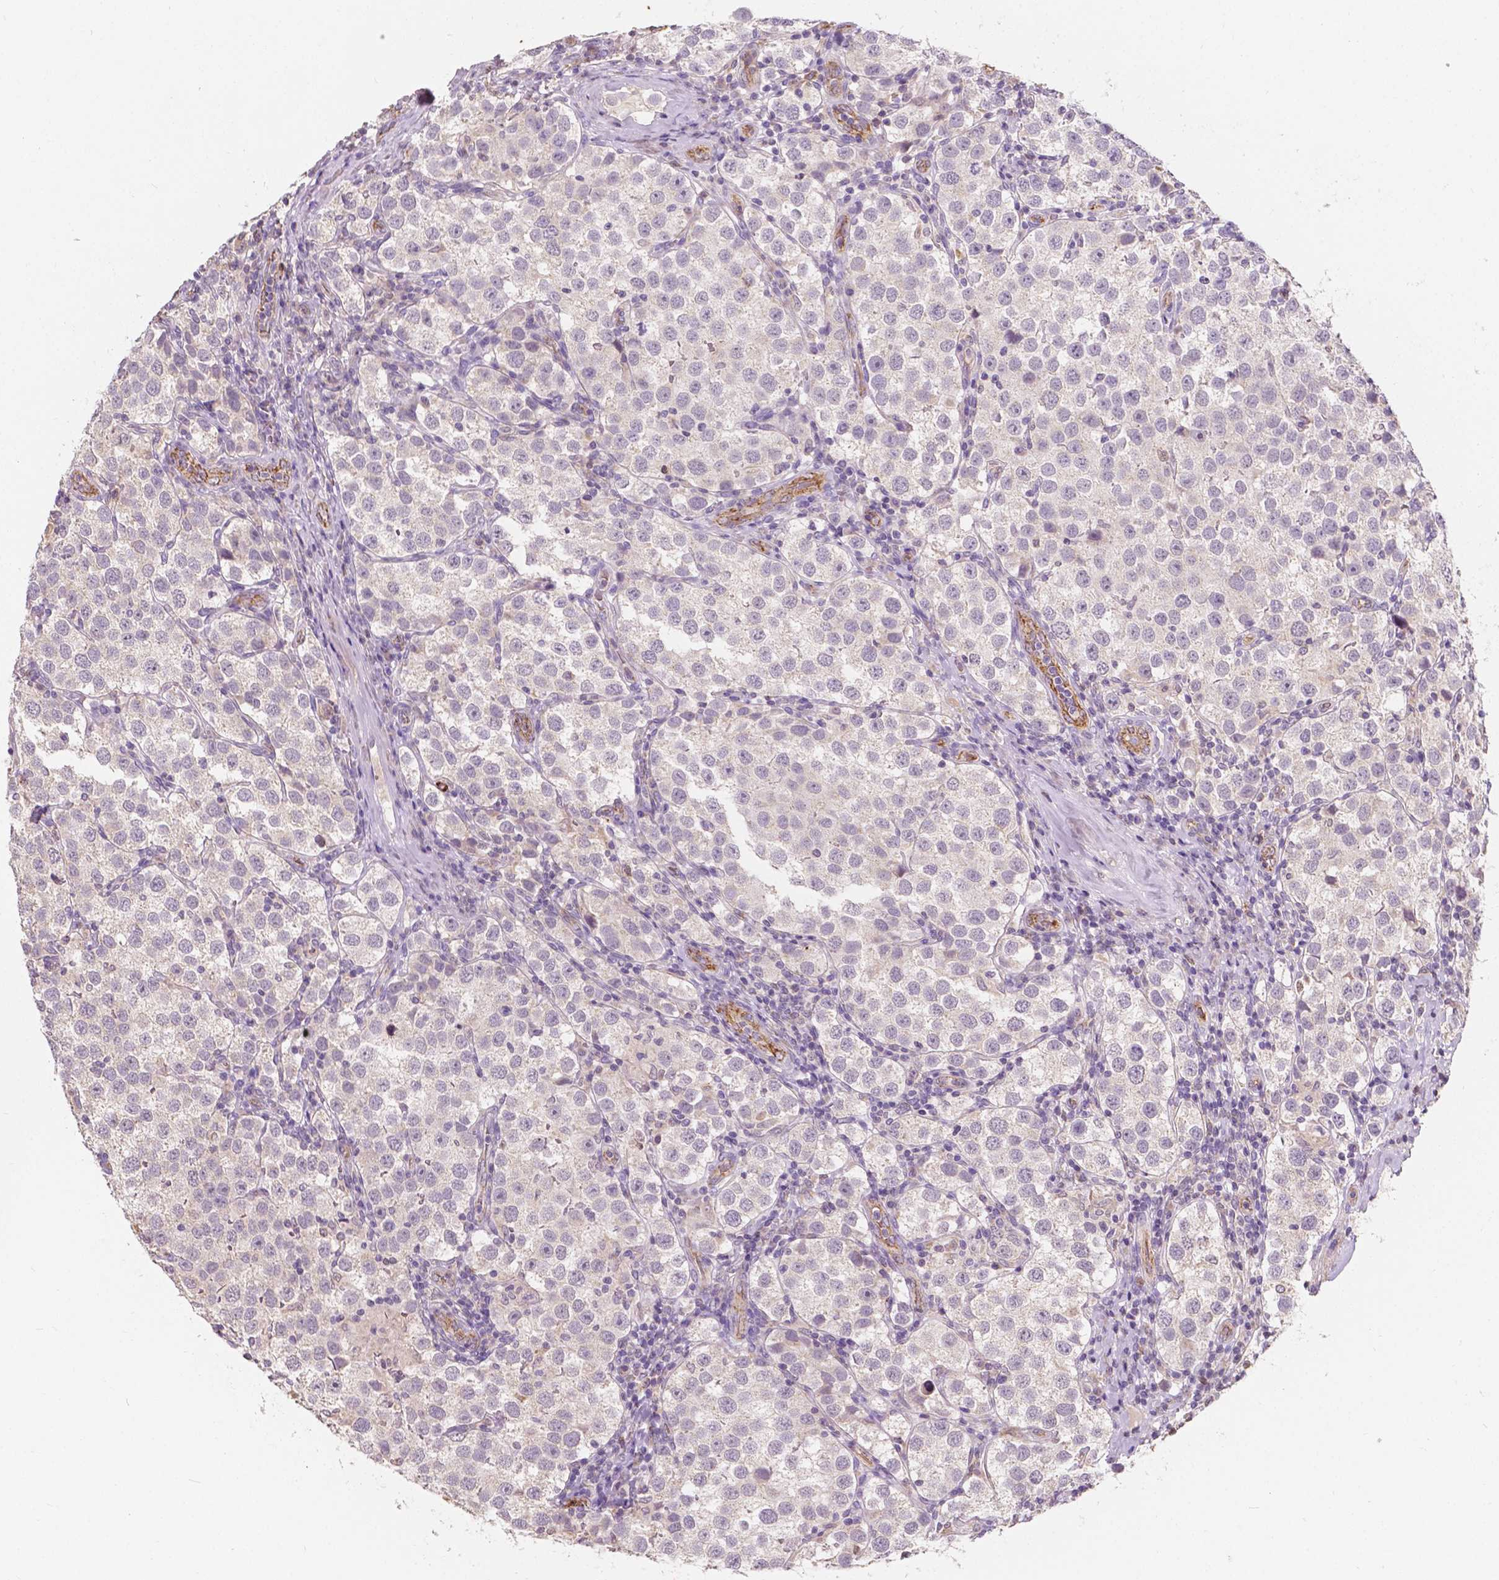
{"staining": {"intensity": "negative", "quantity": "none", "location": "none"}, "tissue": "testis cancer", "cell_type": "Tumor cells", "image_type": "cancer", "snomed": [{"axis": "morphology", "description": "Seminoma, NOS"}, {"axis": "topography", "description": "Testis"}], "caption": "Image shows no protein staining in tumor cells of testis cancer tissue.", "gene": "SLC22A4", "patient": {"sex": "male", "age": 37}}